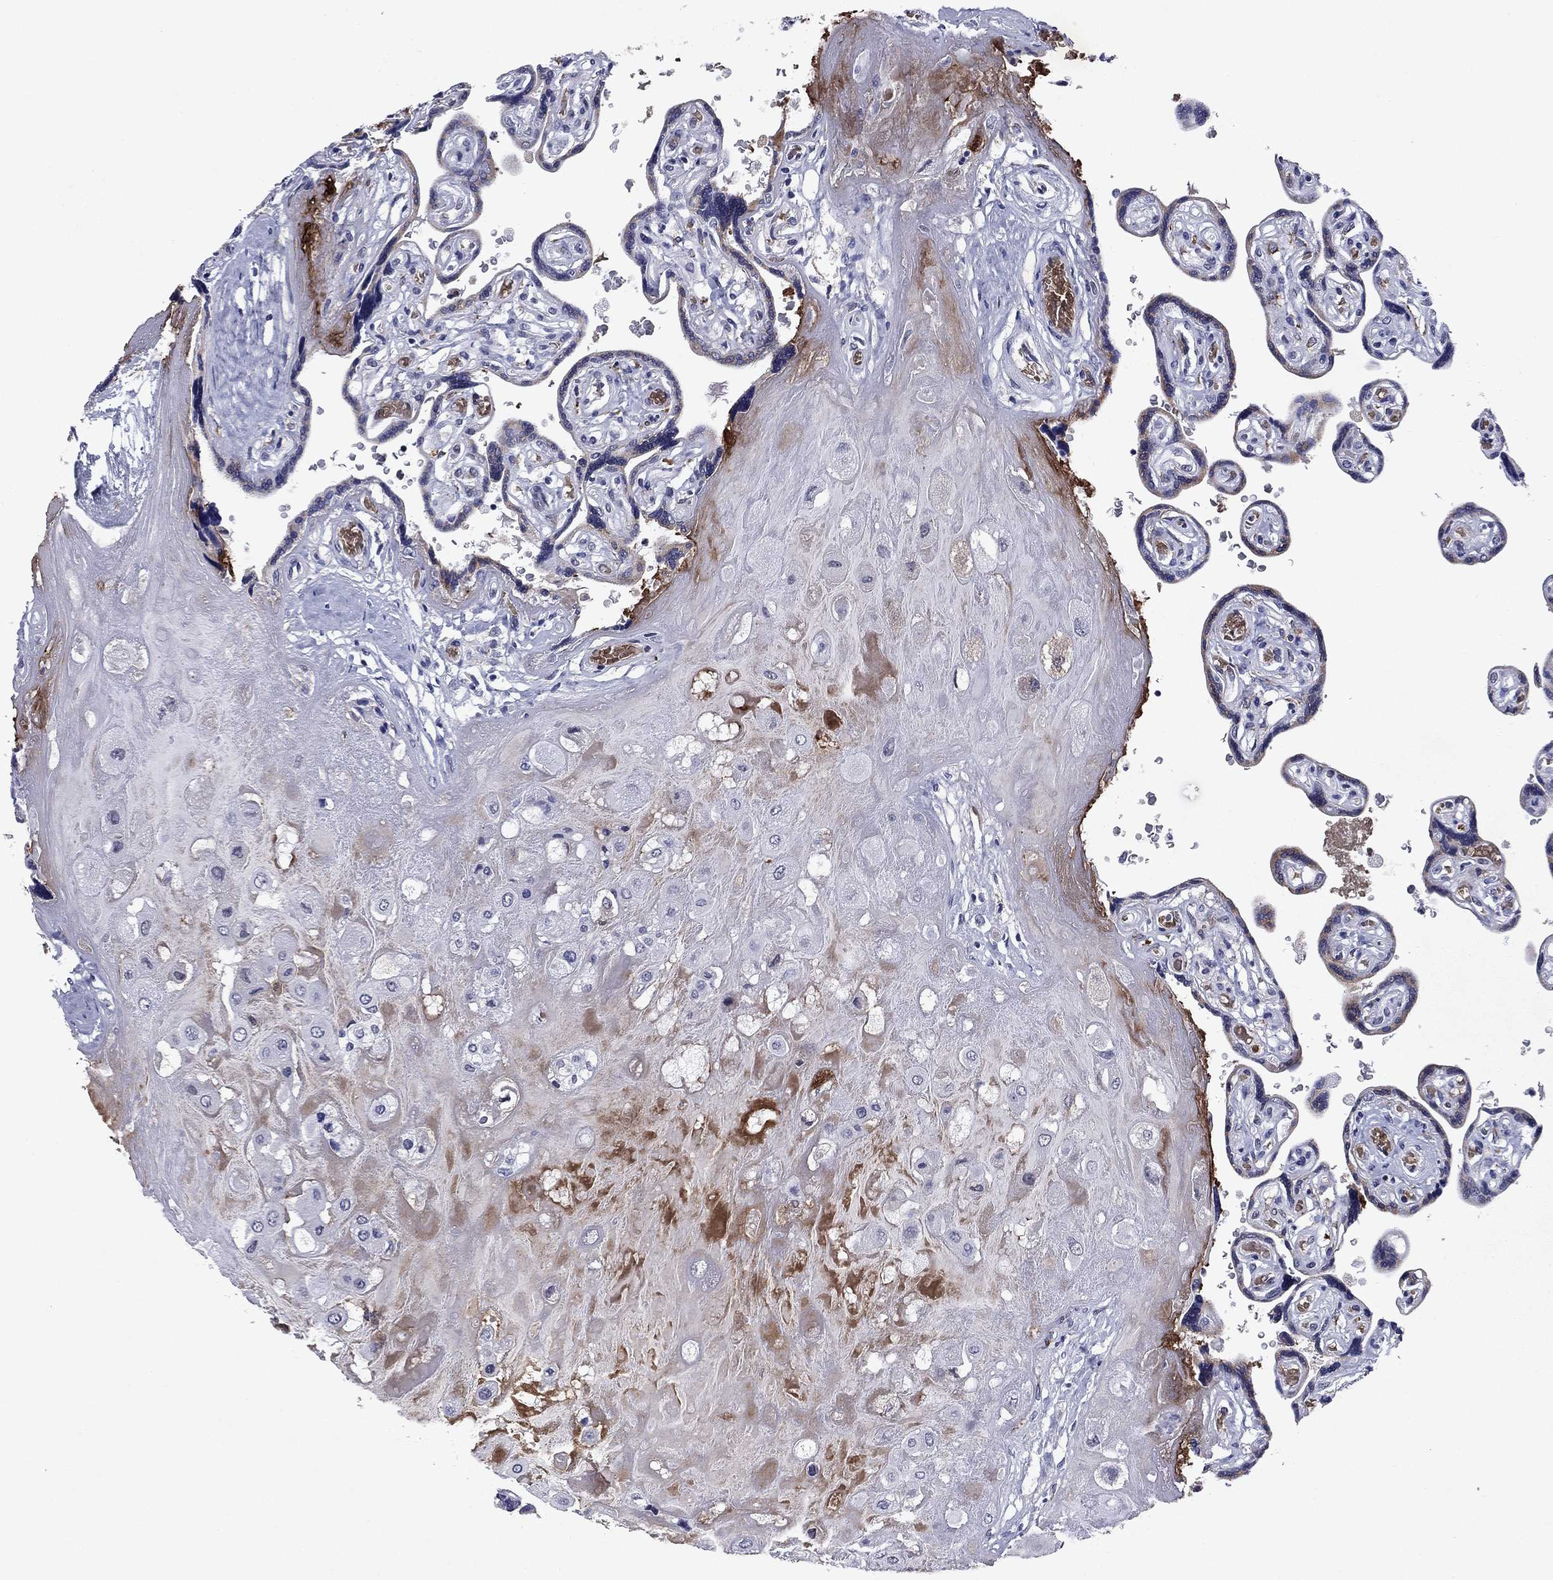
{"staining": {"intensity": "weak", "quantity": "<25%", "location": "cytoplasmic/membranous"}, "tissue": "placenta", "cell_type": "Trophoblastic cells", "image_type": "normal", "snomed": [{"axis": "morphology", "description": "Normal tissue, NOS"}, {"axis": "topography", "description": "Placenta"}], "caption": "This is a image of IHC staining of unremarkable placenta, which shows no positivity in trophoblastic cells.", "gene": "ECM1", "patient": {"sex": "female", "age": 32}}